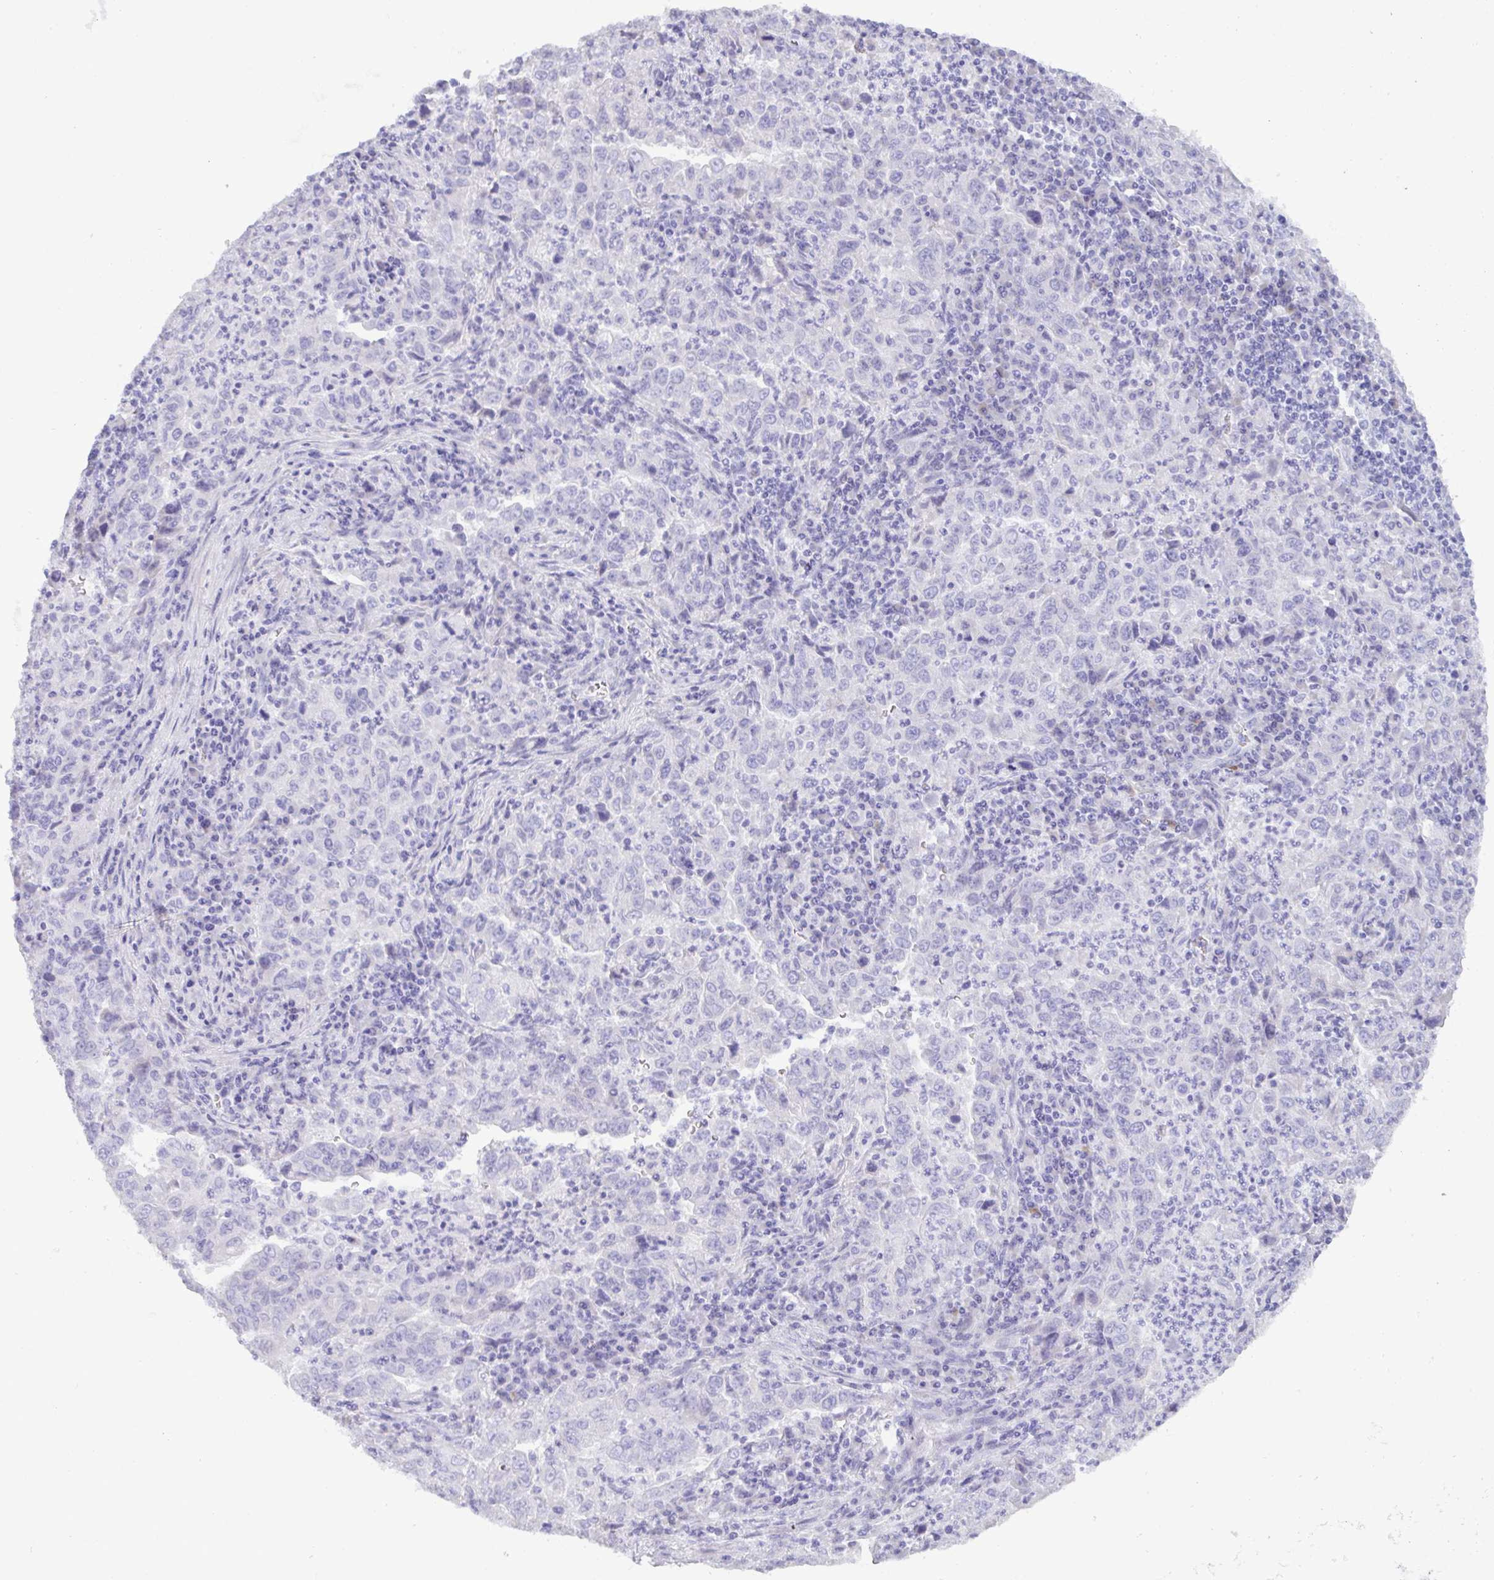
{"staining": {"intensity": "negative", "quantity": "none", "location": "none"}, "tissue": "lung cancer", "cell_type": "Tumor cells", "image_type": "cancer", "snomed": [{"axis": "morphology", "description": "Adenocarcinoma, NOS"}, {"axis": "topography", "description": "Lung"}], "caption": "High magnification brightfield microscopy of lung cancer (adenocarcinoma) stained with DAB (brown) and counterstained with hematoxylin (blue): tumor cells show no significant staining.", "gene": "C4orf33", "patient": {"sex": "male", "age": 67}}